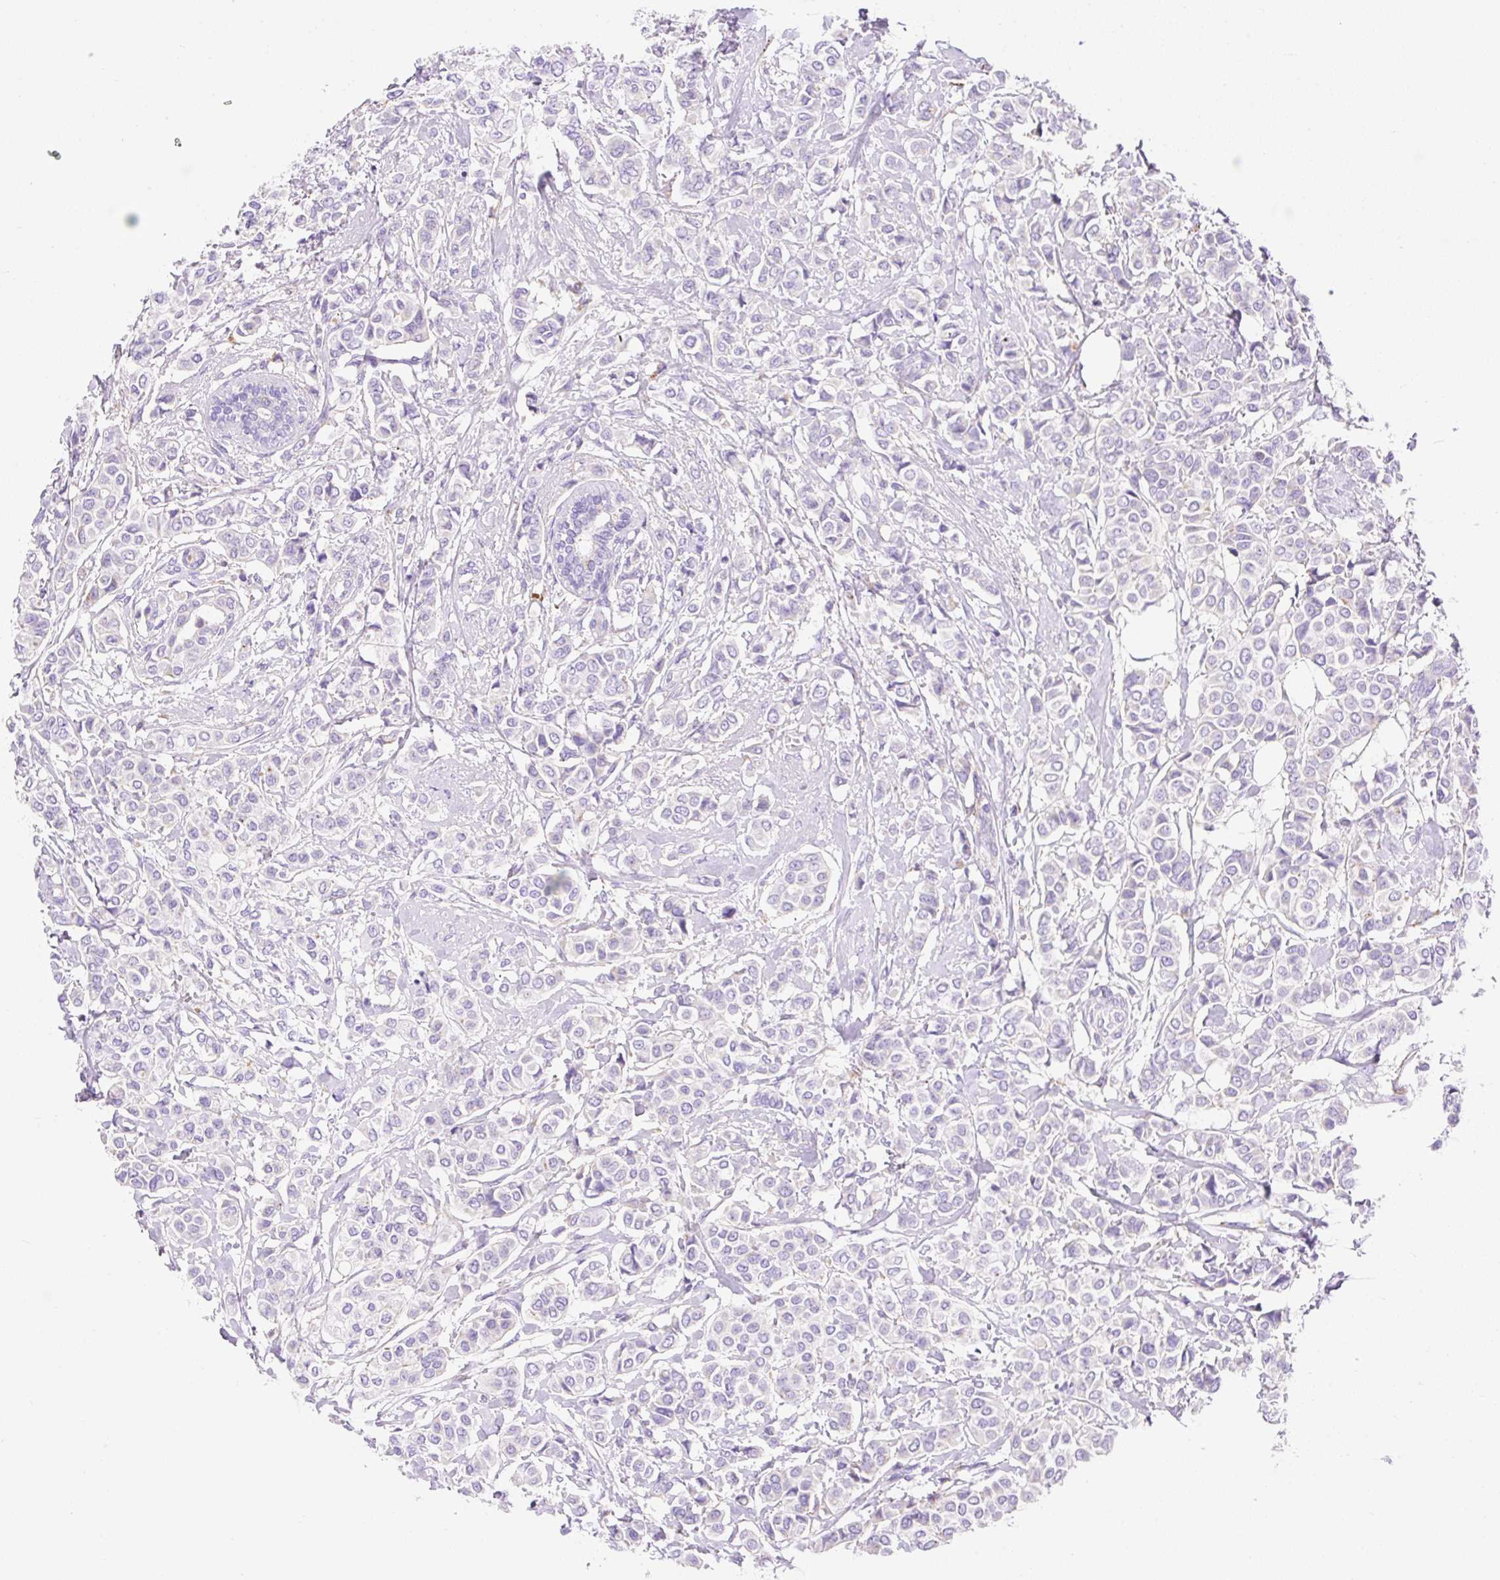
{"staining": {"intensity": "negative", "quantity": "none", "location": "none"}, "tissue": "breast cancer", "cell_type": "Tumor cells", "image_type": "cancer", "snomed": [{"axis": "morphology", "description": "Lobular carcinoma"}, {"axis": "topography", "description": "Breast"}], "caption": "Immunohistochemistry of lobular carcinoma (breast) shows no expression in tumor cells.", "gene": "HEXB", "patient": {"sex": "female", "age": 51}}